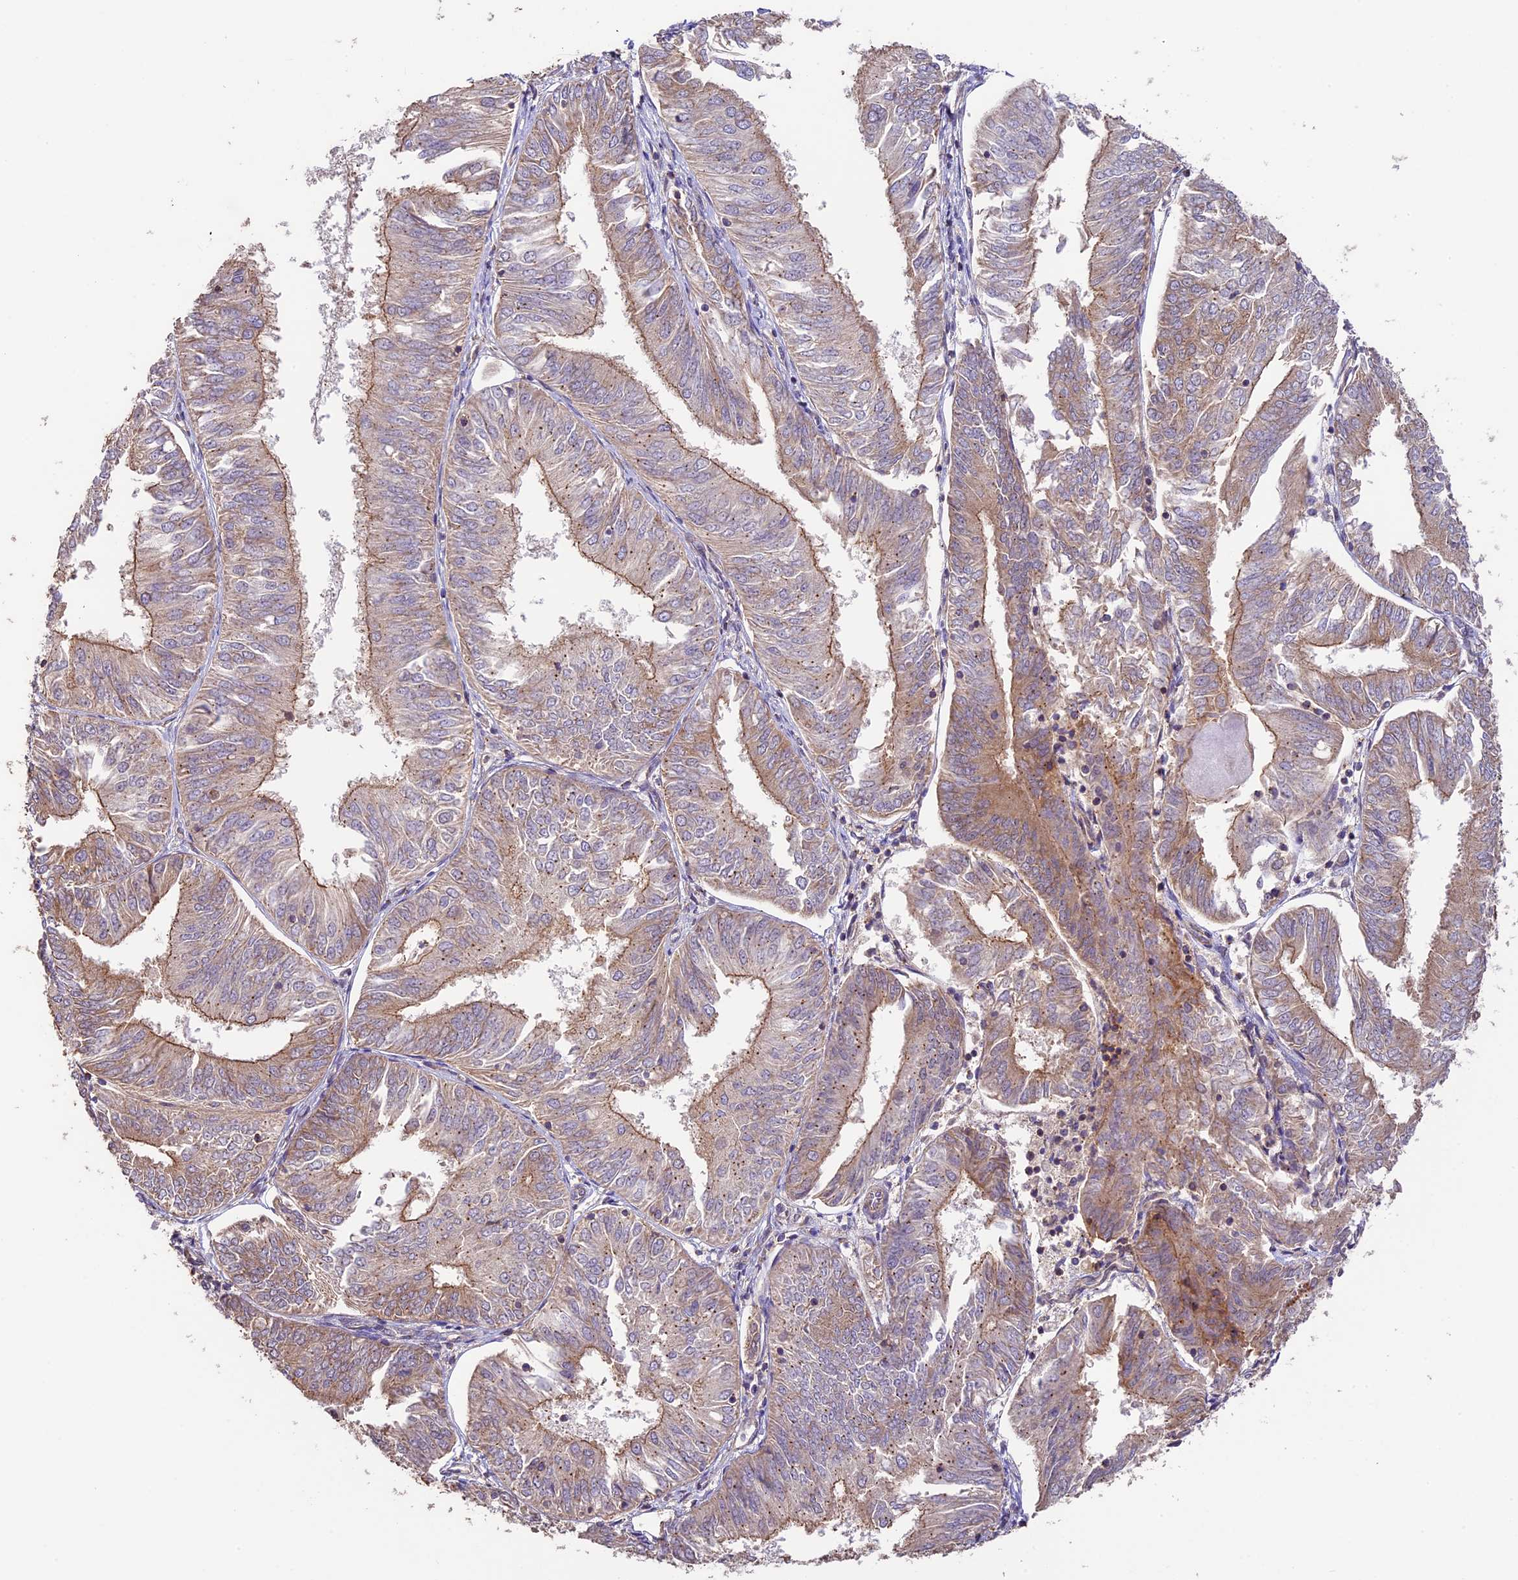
{"staining": {"intensity": "moderate", "quantity": "25%-75%", "location": "cytoplasmic/membranous"}, "tissue": "endometrial cancer", "cell_type": "Tumor cells", "image_type": "cancer", "snomed": [{"axis": "morphology", "description": "Adenocarcinoma, NOS"}, {"axis": "topography", "description": "Endometrium"}], "caption": "A high-resolution histopathology image shows immunohistochemistry (IHC) staining of endometrial adenocarcinoma, which reveals moderate cytoplasmic/membranous staining in about 25%-75% of tumor cells. (Brightfield microscopy of DAB IHC at high magnification).", "gene": "BCAS4", "patient": {"sex": "female", "age": 58}}